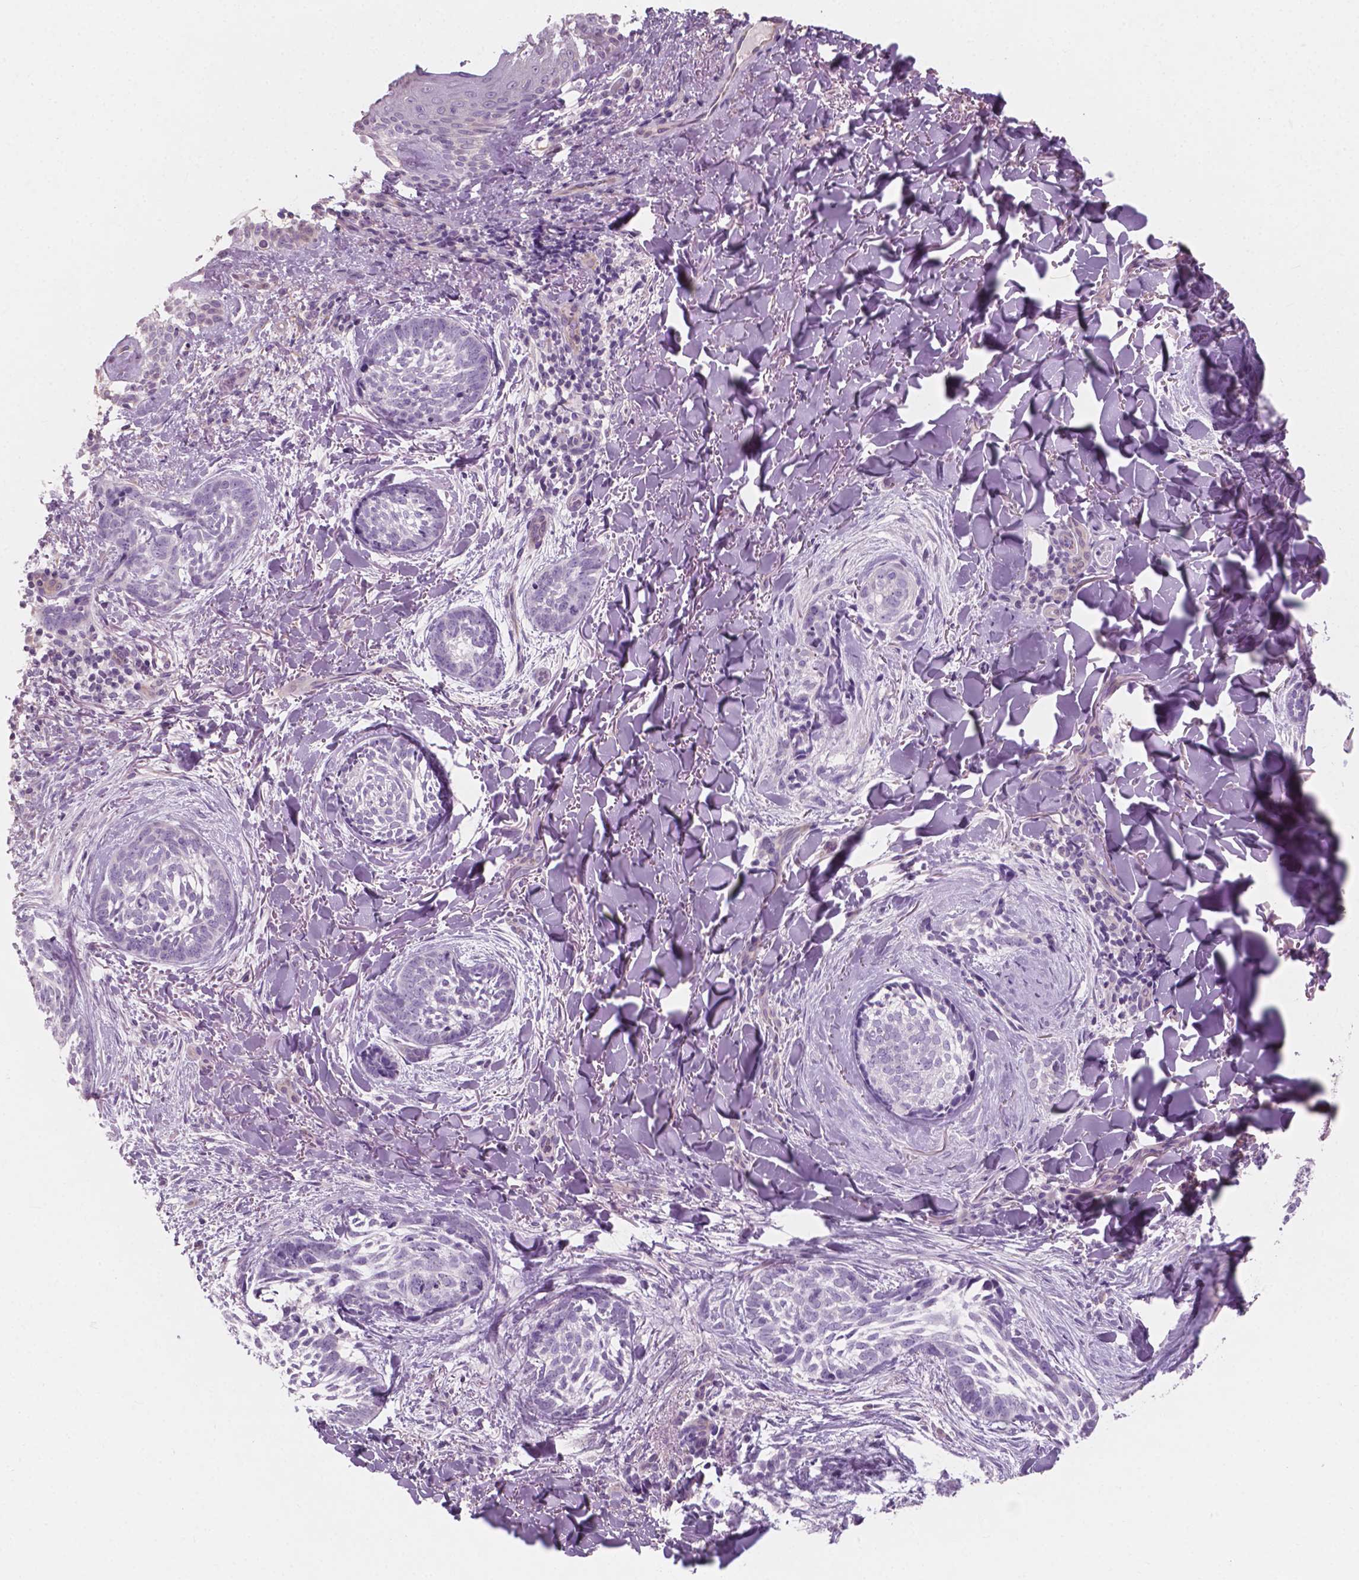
{"staining": {"intensity": "negative", "quantity": "none", "location": "none"}, "tissue": "skin cancer", "cell_type": "Tumor cells", "image_type": "cancer", "snomed": [{"axis": "morphology", "description": "Basal cell carcinoma"}, {"axis": "topography", "description": "Skin"}], "caption": "Tumor cells show no significant protein expression in basal cell carcinoma (skin). Brightfield microscopy of IHC stained with DAB (brown) and hematoxylin (blue), captured at high magnification.", "gene": "AWAT1", "patient": {"sex": "female", "age": 68}}